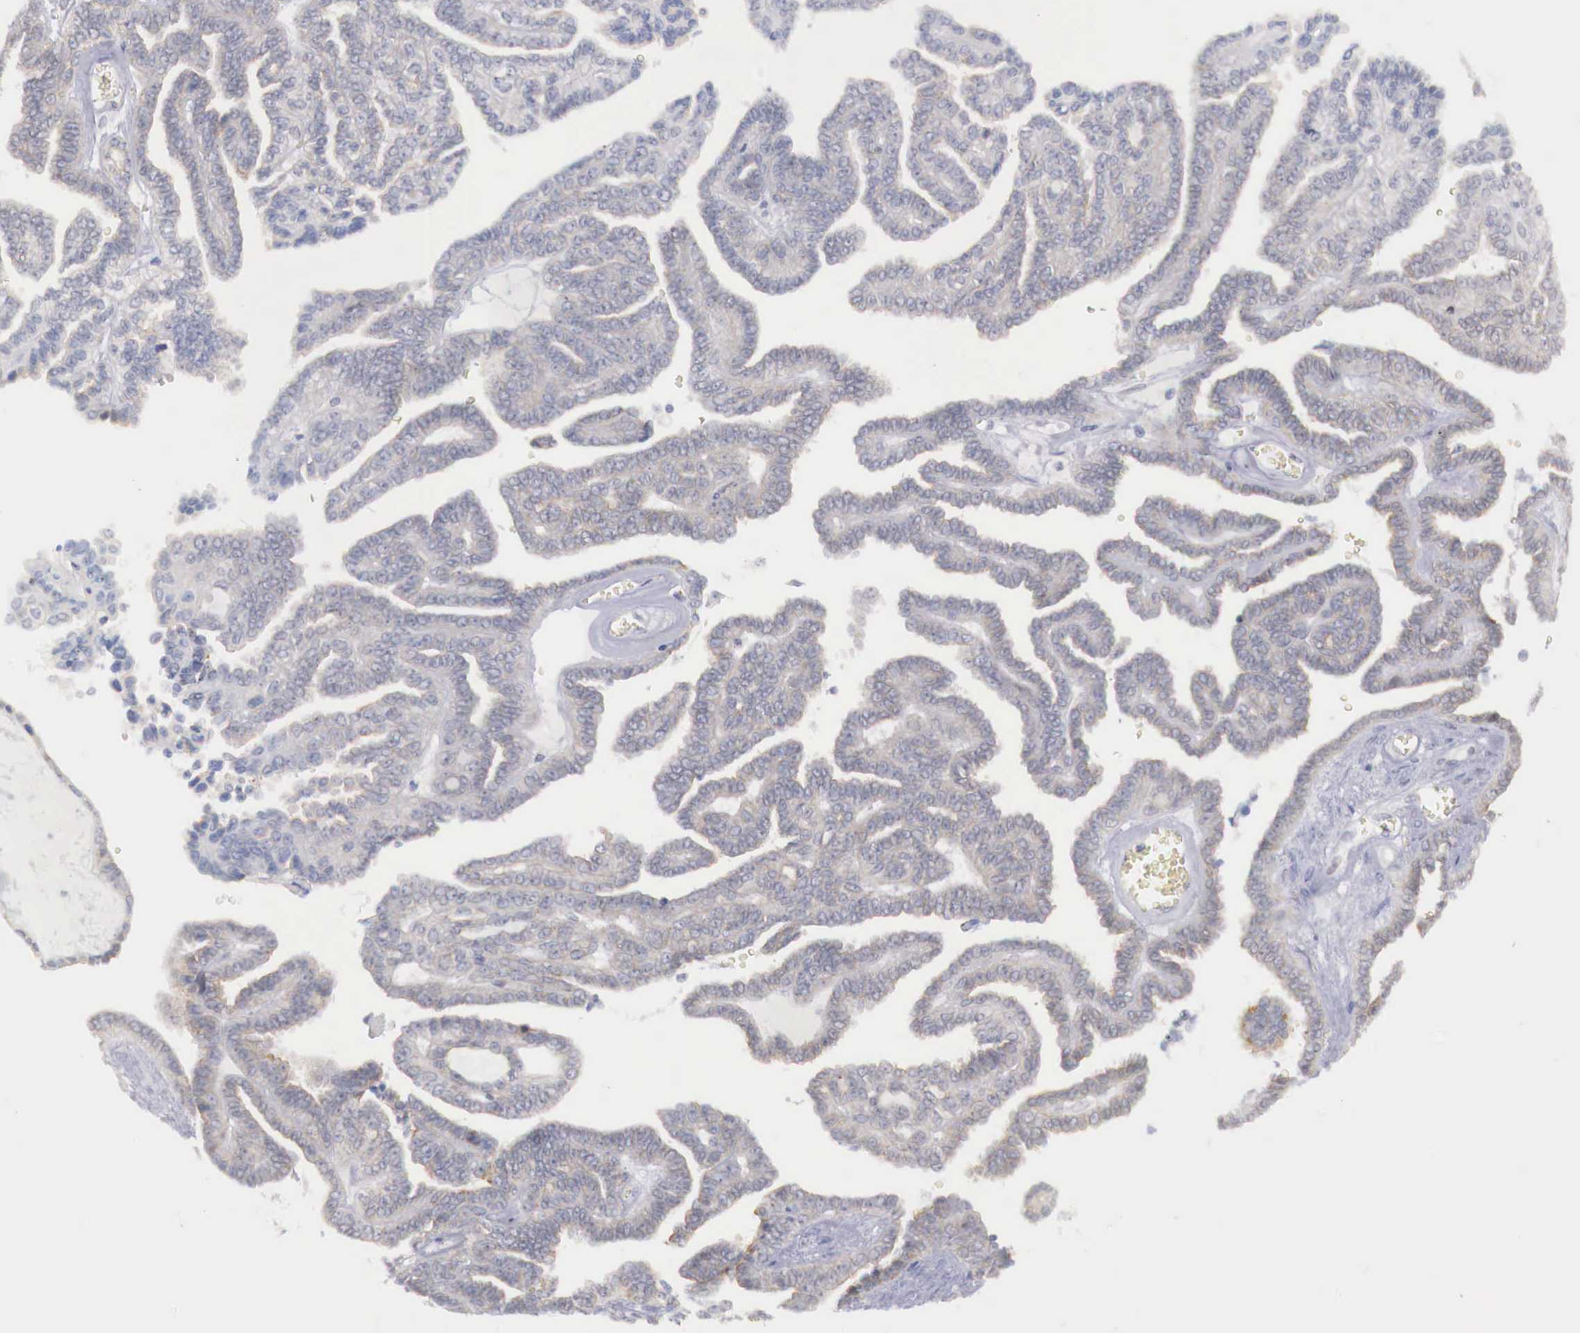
{"staining": {"intensity": "negative", "quantity": "none", "location": "none"}, "tissue": "ovarian cancer", "cell_type": "Tumor cells", "image_type": "cancer", "snomed": [{"axis": "morphology", "description": "Cystadenocarcinoma, serous, NOS"}, {"axis": "topography", "description": "Ovary"}], "caption": "Immunohistochemistry (IHC) photomicrograph of human ovarian cancer (serous cystadenocarcinoma) stained for a protein (brown), which shows no positivity in tumor cells.", "gene": "TRIM13", "patient": {"sex": "female", "age": 71}}